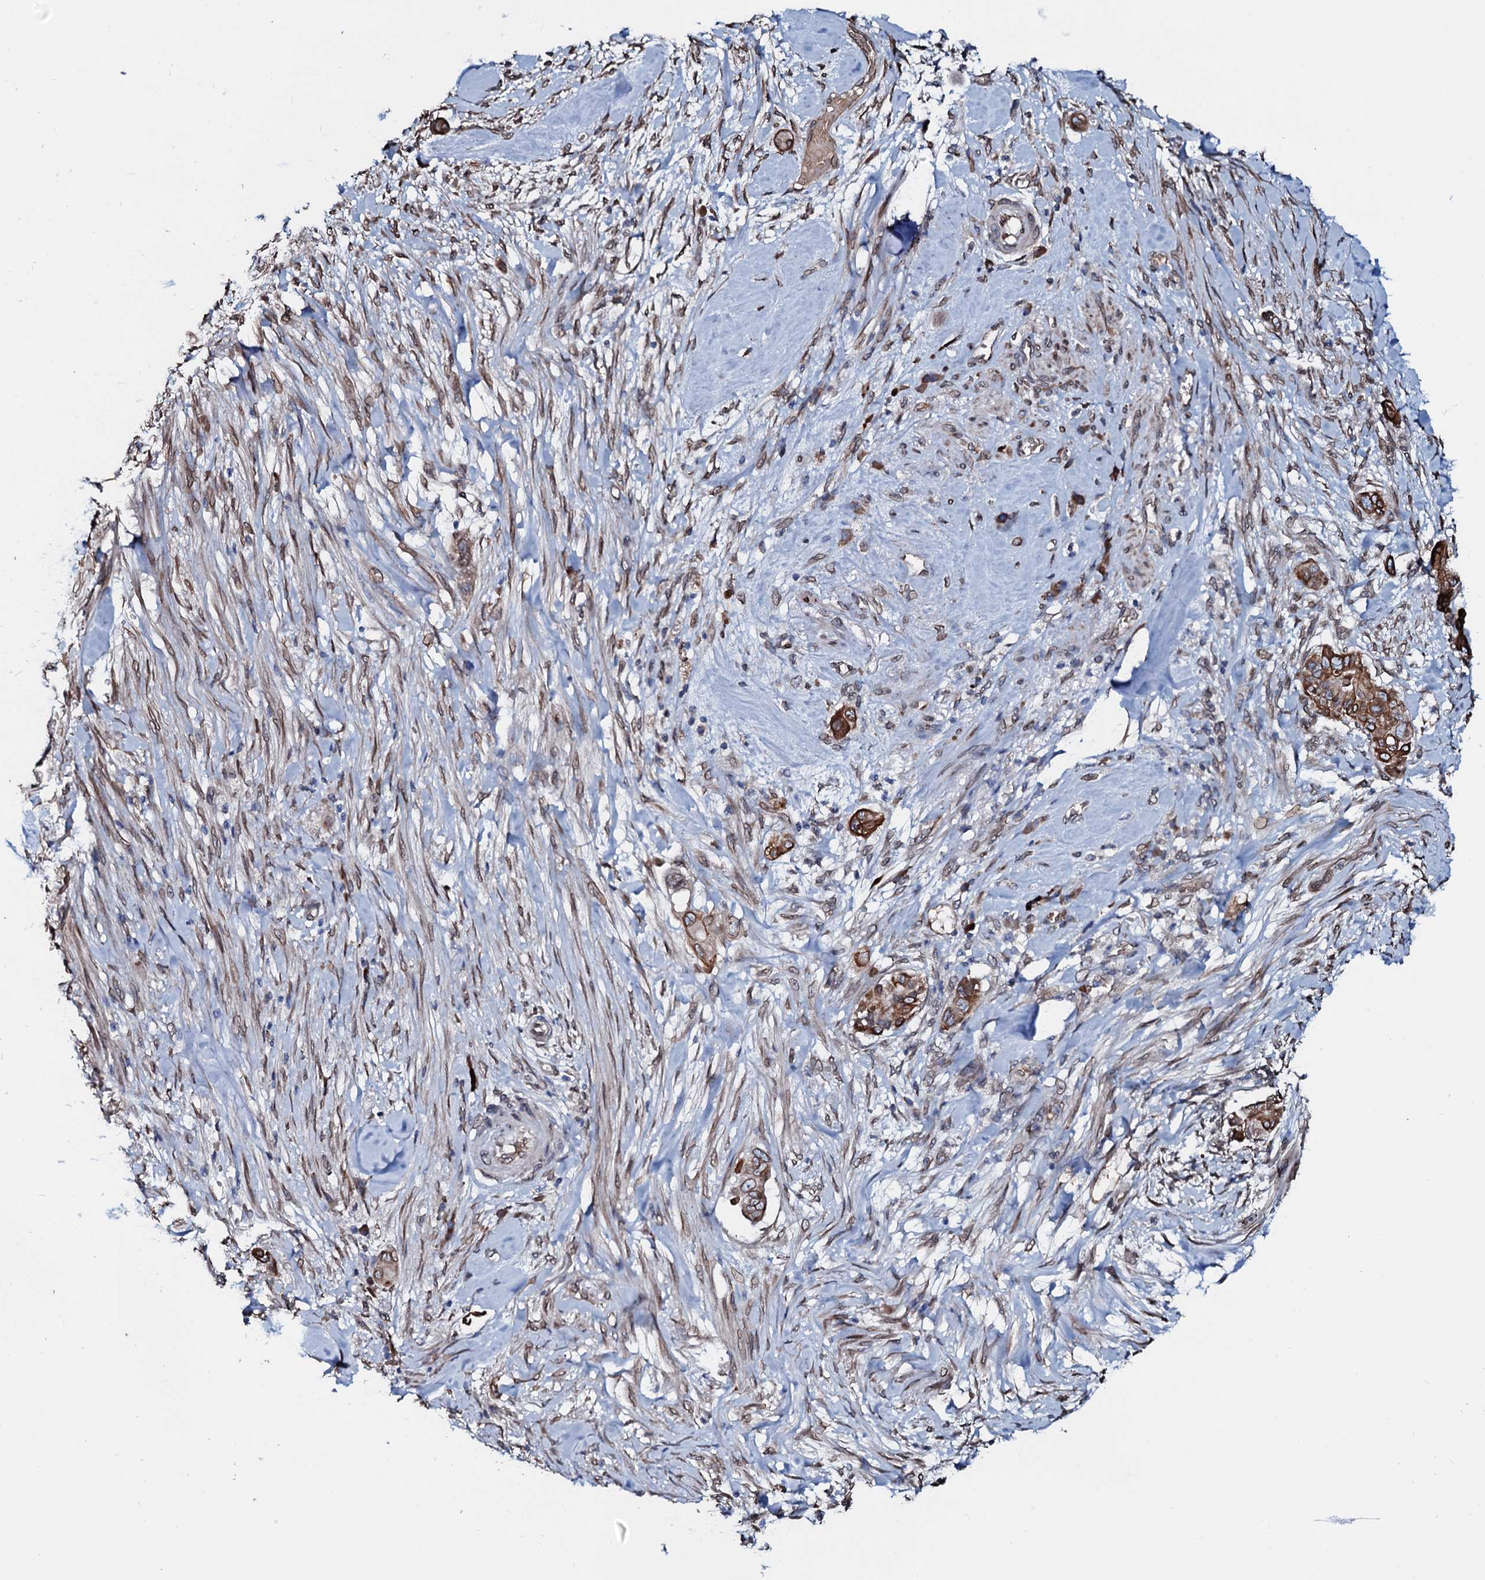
{"staining": {"intensity": "moderate", "quantity": ">75%", "location": "cytoplasmic/membranous"}, "tissue": "pancreatic cancer", "cell_type": "Tumor cells", "image_type": "cancer", "snomed": [{"axis": "morphology", "description": "Adenocarcinoma, NOS"}, {"axis": "topography", "description": "Pancreas"}], "caption": "Protein expression analysis of human pancreatic adenocarcinoma reveals moderate cytoplasmic/membranous staining in approximately >75% of tumor cells.", "gene": "NRP2", "patient": {"sex": "male", "age": 68}}